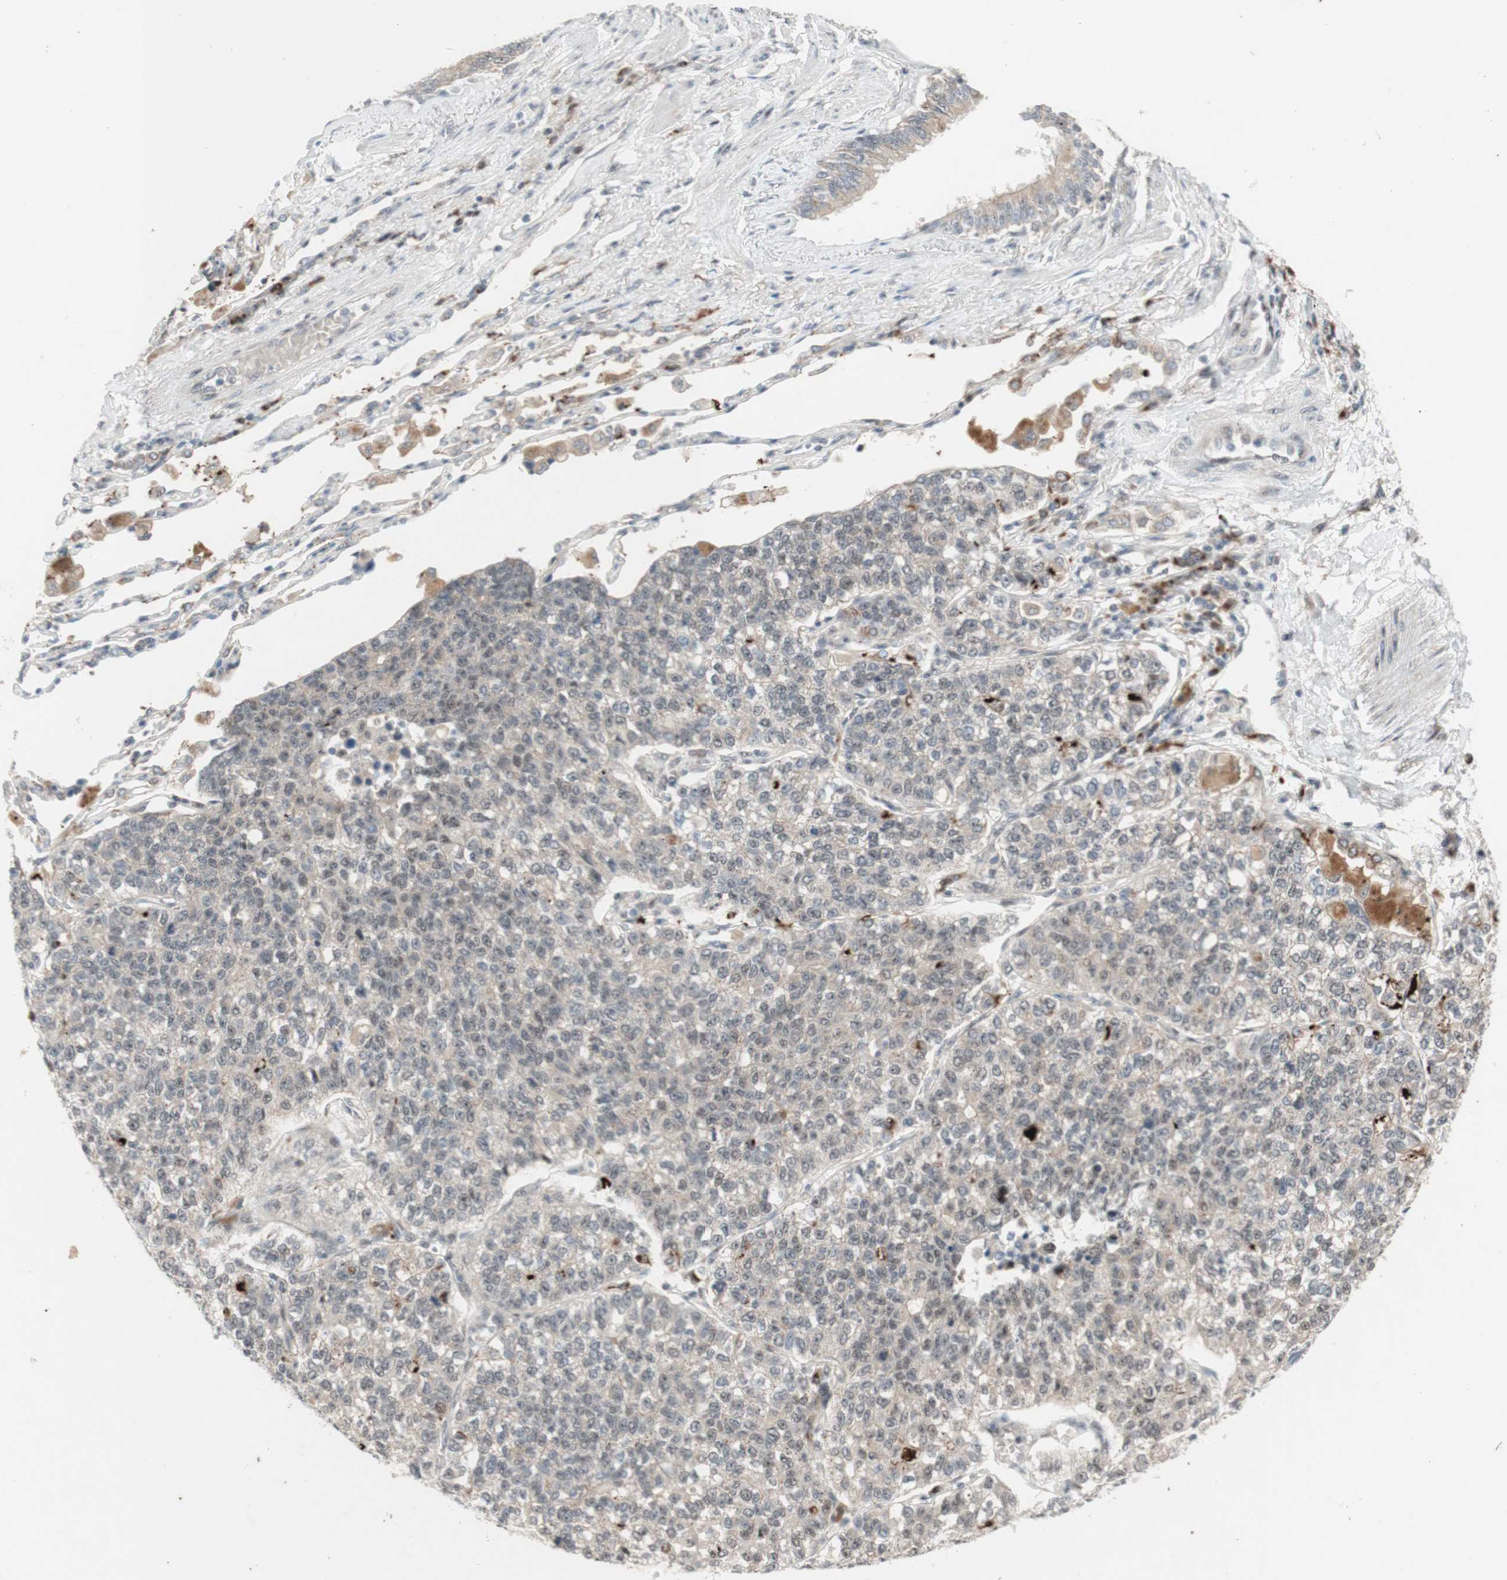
{"staining": {"intensity": "weak", "quantity": ">75%", "location": "cytoplasmic/membranous"}, "tissue": "lung cancer", "cell_type": "Tumor cells", "image_type": "cancer", "snomed": [{"axis": "morphology", "description": "Adenocarcinoma, NOS"}, {"axis": "topography", "description": "Lung"}], "caption": "Weak cytoplasmic/membranous staining for a protein is identified in approximately >75% of tumor cells of lung cancer (adenocarcinoma) using IHC.", "gene": "CYLD", "patient": {"sex": "male", "age": 49}}